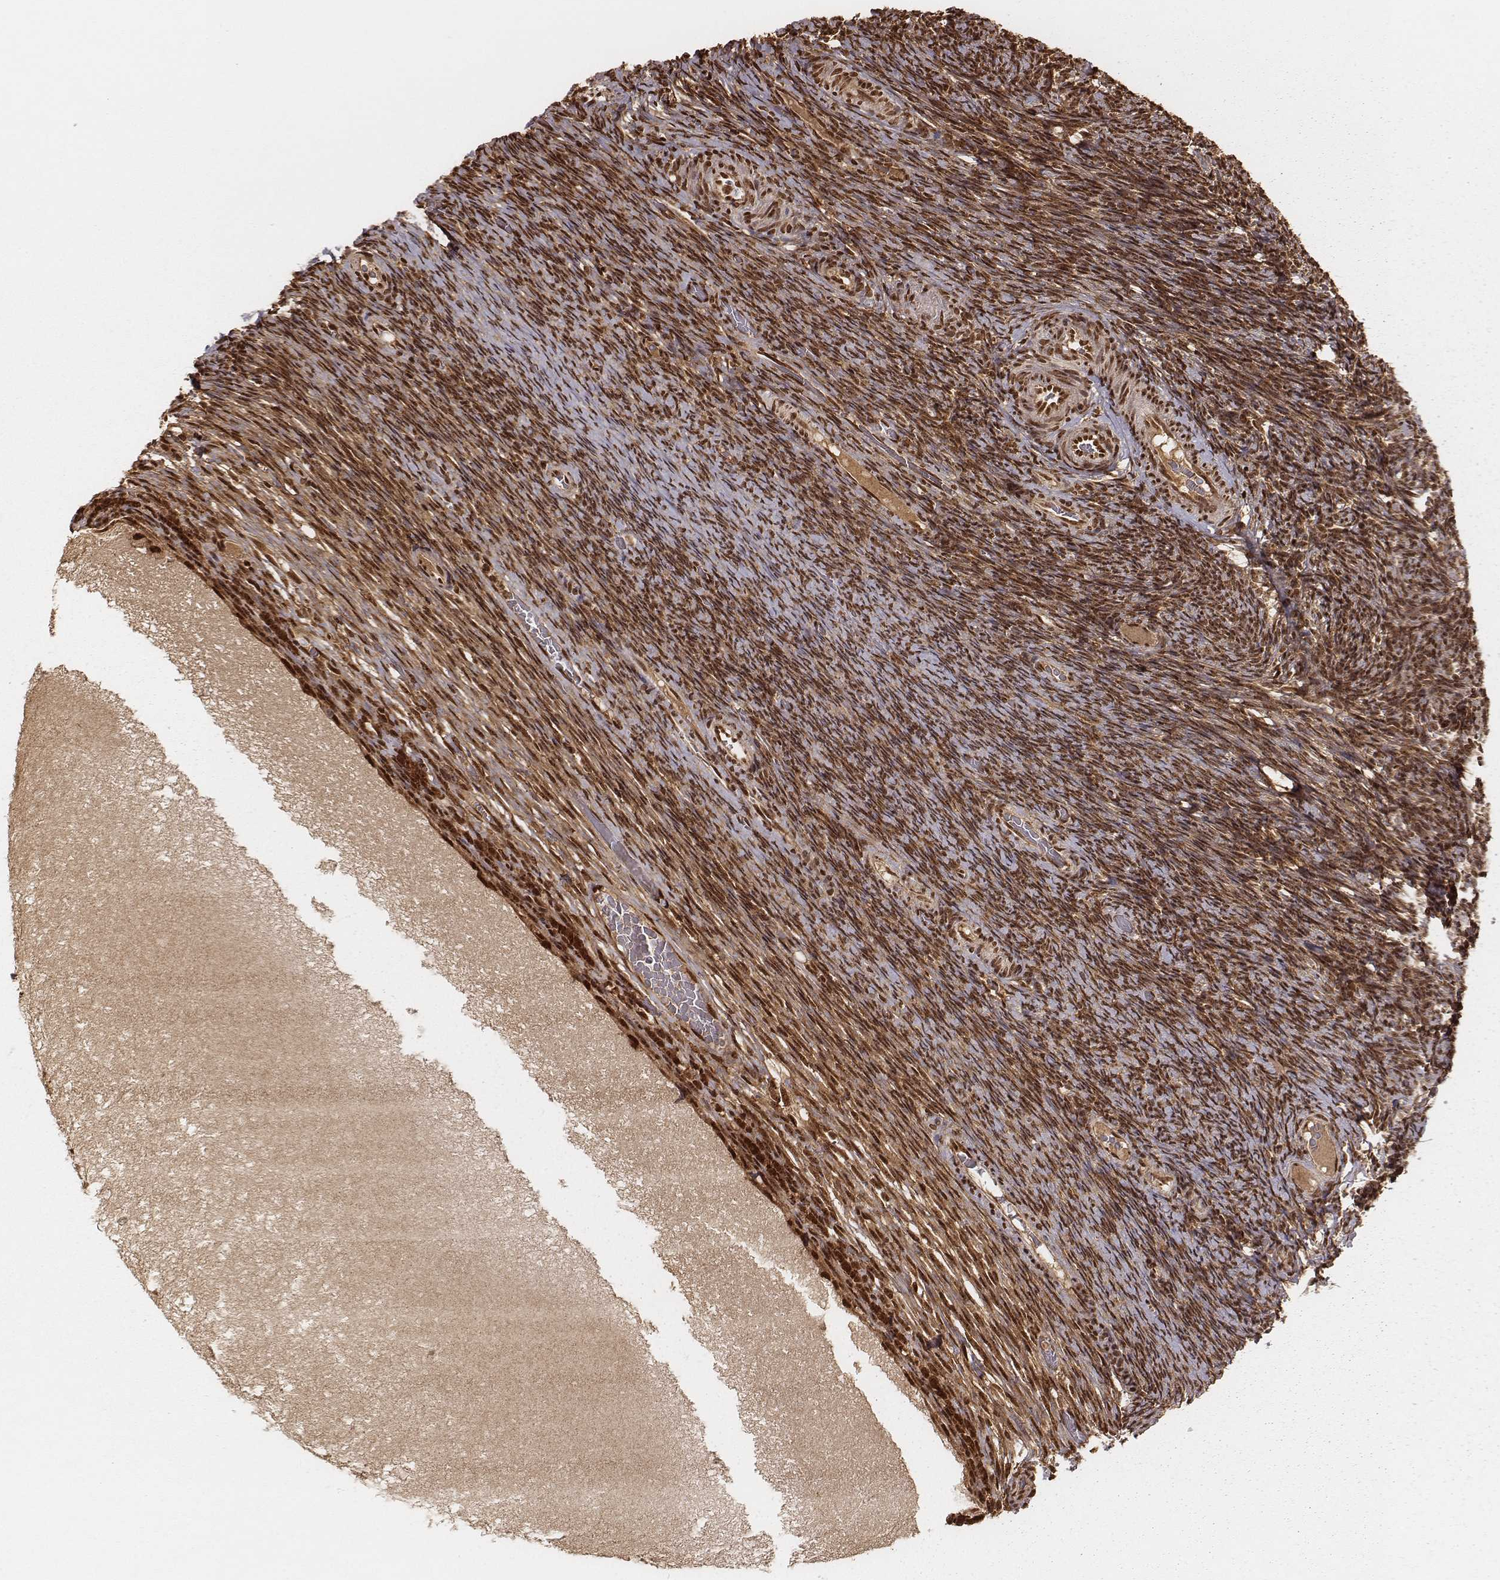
{"staining": {"intensity": "strong", "quantity": ">75%", "location": "nuclear"}, "tissue": "ovary", "cell_type": "Ovarian stroma cells", "image_type": "normal", "snomed": [{"axis": "morphology", "description": "Normal tissue, NOS"}, {"axis": "topography", "description": "Ovary"}], "caption": "A high-resolution micrograph shows immunohistochemistry staining of normal ovary, which shows strong nuclear positivity in about >75% of ovarian stroma cells.", "gene": "NFX1", "patient": {"sex": "female", "age": 34}}